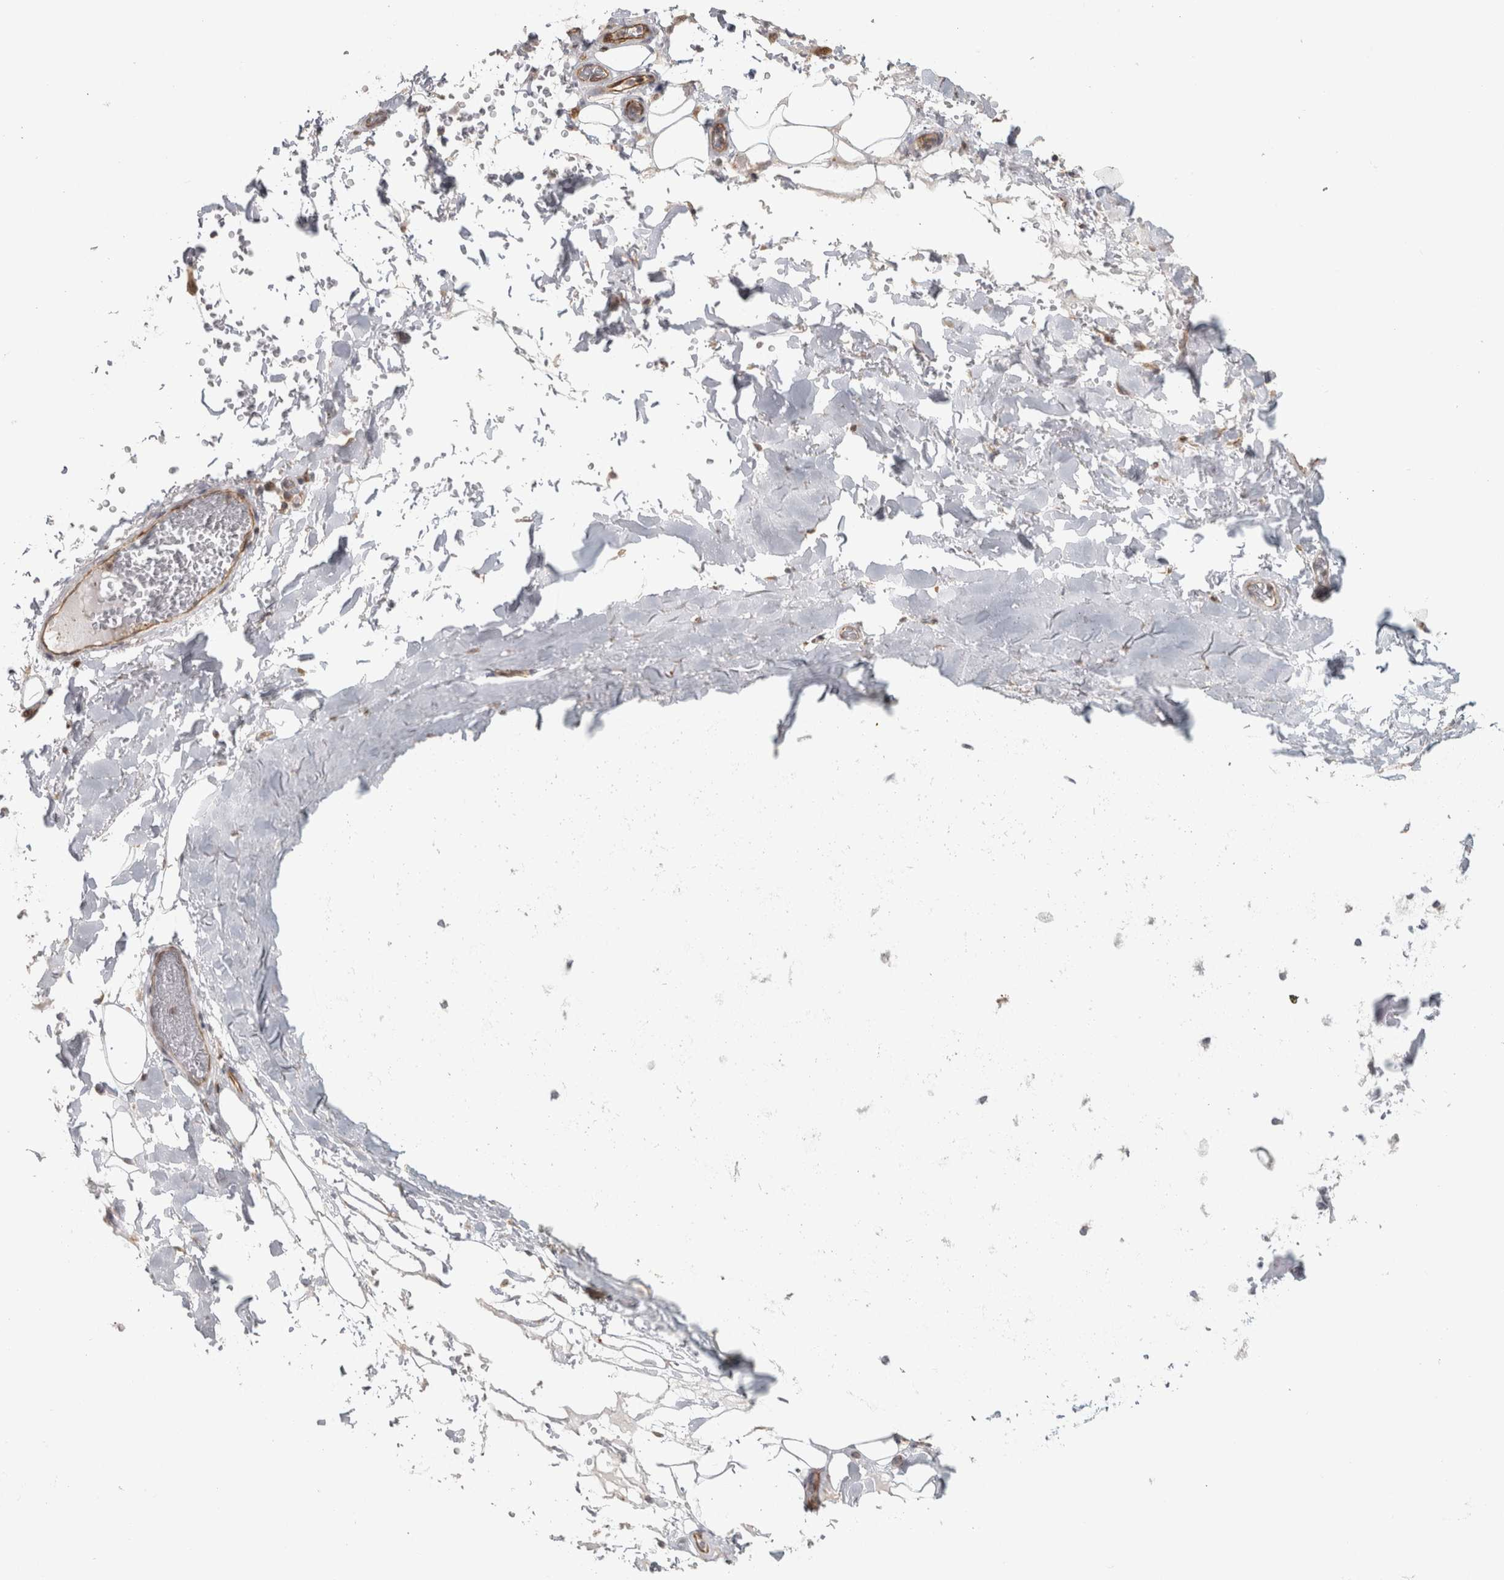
{"staining": {"intensity": "negative", "quantity": "none", "location": "none"}, "tissue": "adipose tissue", "cell_type": "Adipocytes", "image_type": "normal", "snomed": [{"axis": "morphology", "description": "Normal tissue, NOS"}, {"axis": "topography", "description": "Cartilage tissue"}], "caption": "Adipose tissue stained for a protein using IHC exhibits no expression adipocytes.", "gene": "HLA", "patient": {"sex": "female", "age": 63}}